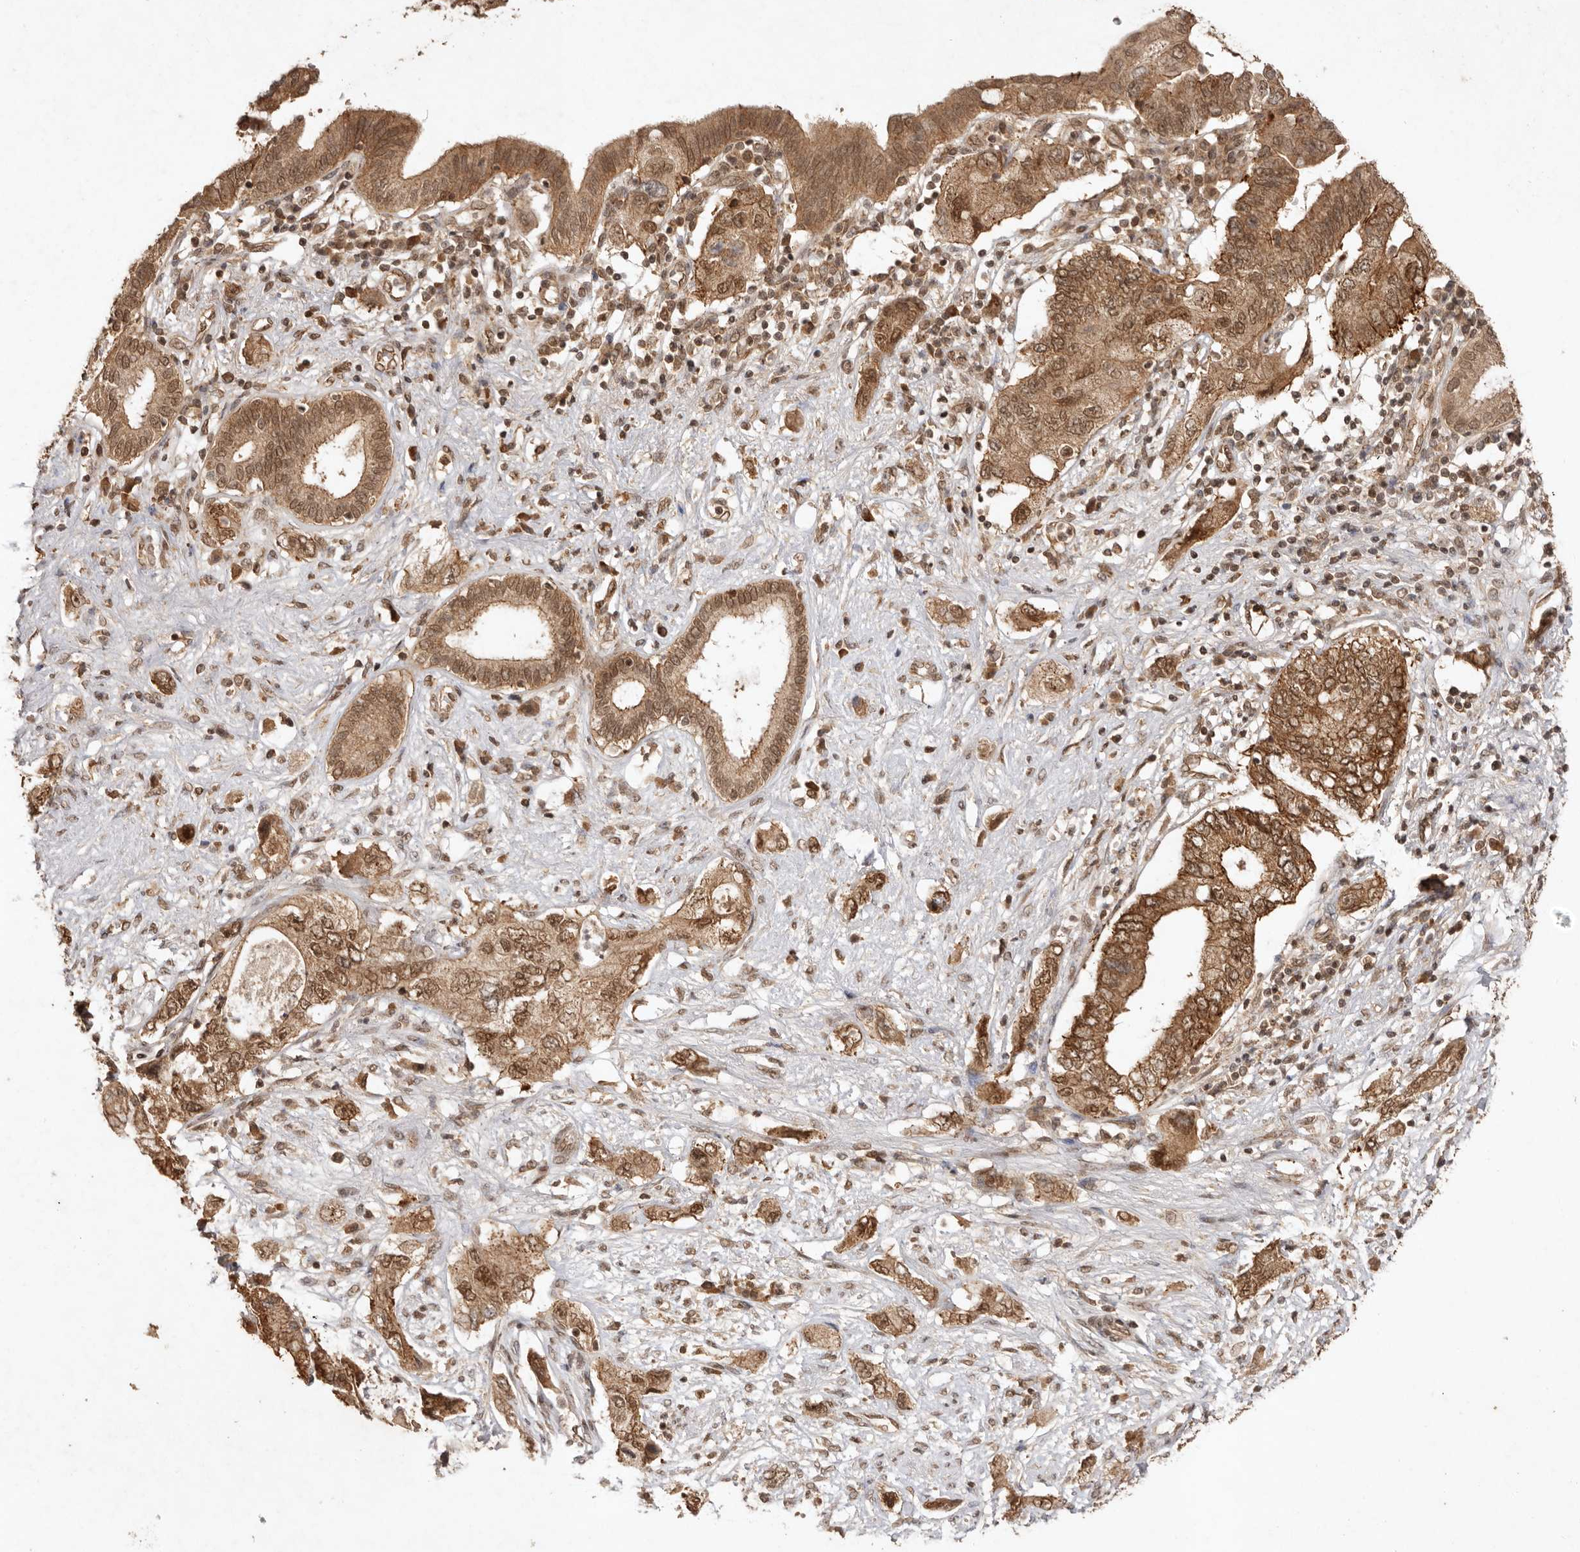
{"staining": {"intensity": "moderate", "quantity": ">75%", "location": "cytoplasmic/membranous,nuclear"}, "tissue": "pancreatic cancer", "cell_type": "Tumor cells", "image_type": "cancer", "snomed": [{"axis": "morphology", "description": "Adenocarcinoma, NOS"}, {"axis": "topography", "description": "Pancreas"}], "caption": "This is an image of IHC staining of pancreatic cancer, which shows moderate expression in the cytoplasmic/membranous and nuclear of tumor cells.", "gene": "TARS2", "patient": {"sex": "female", "age": 73}}